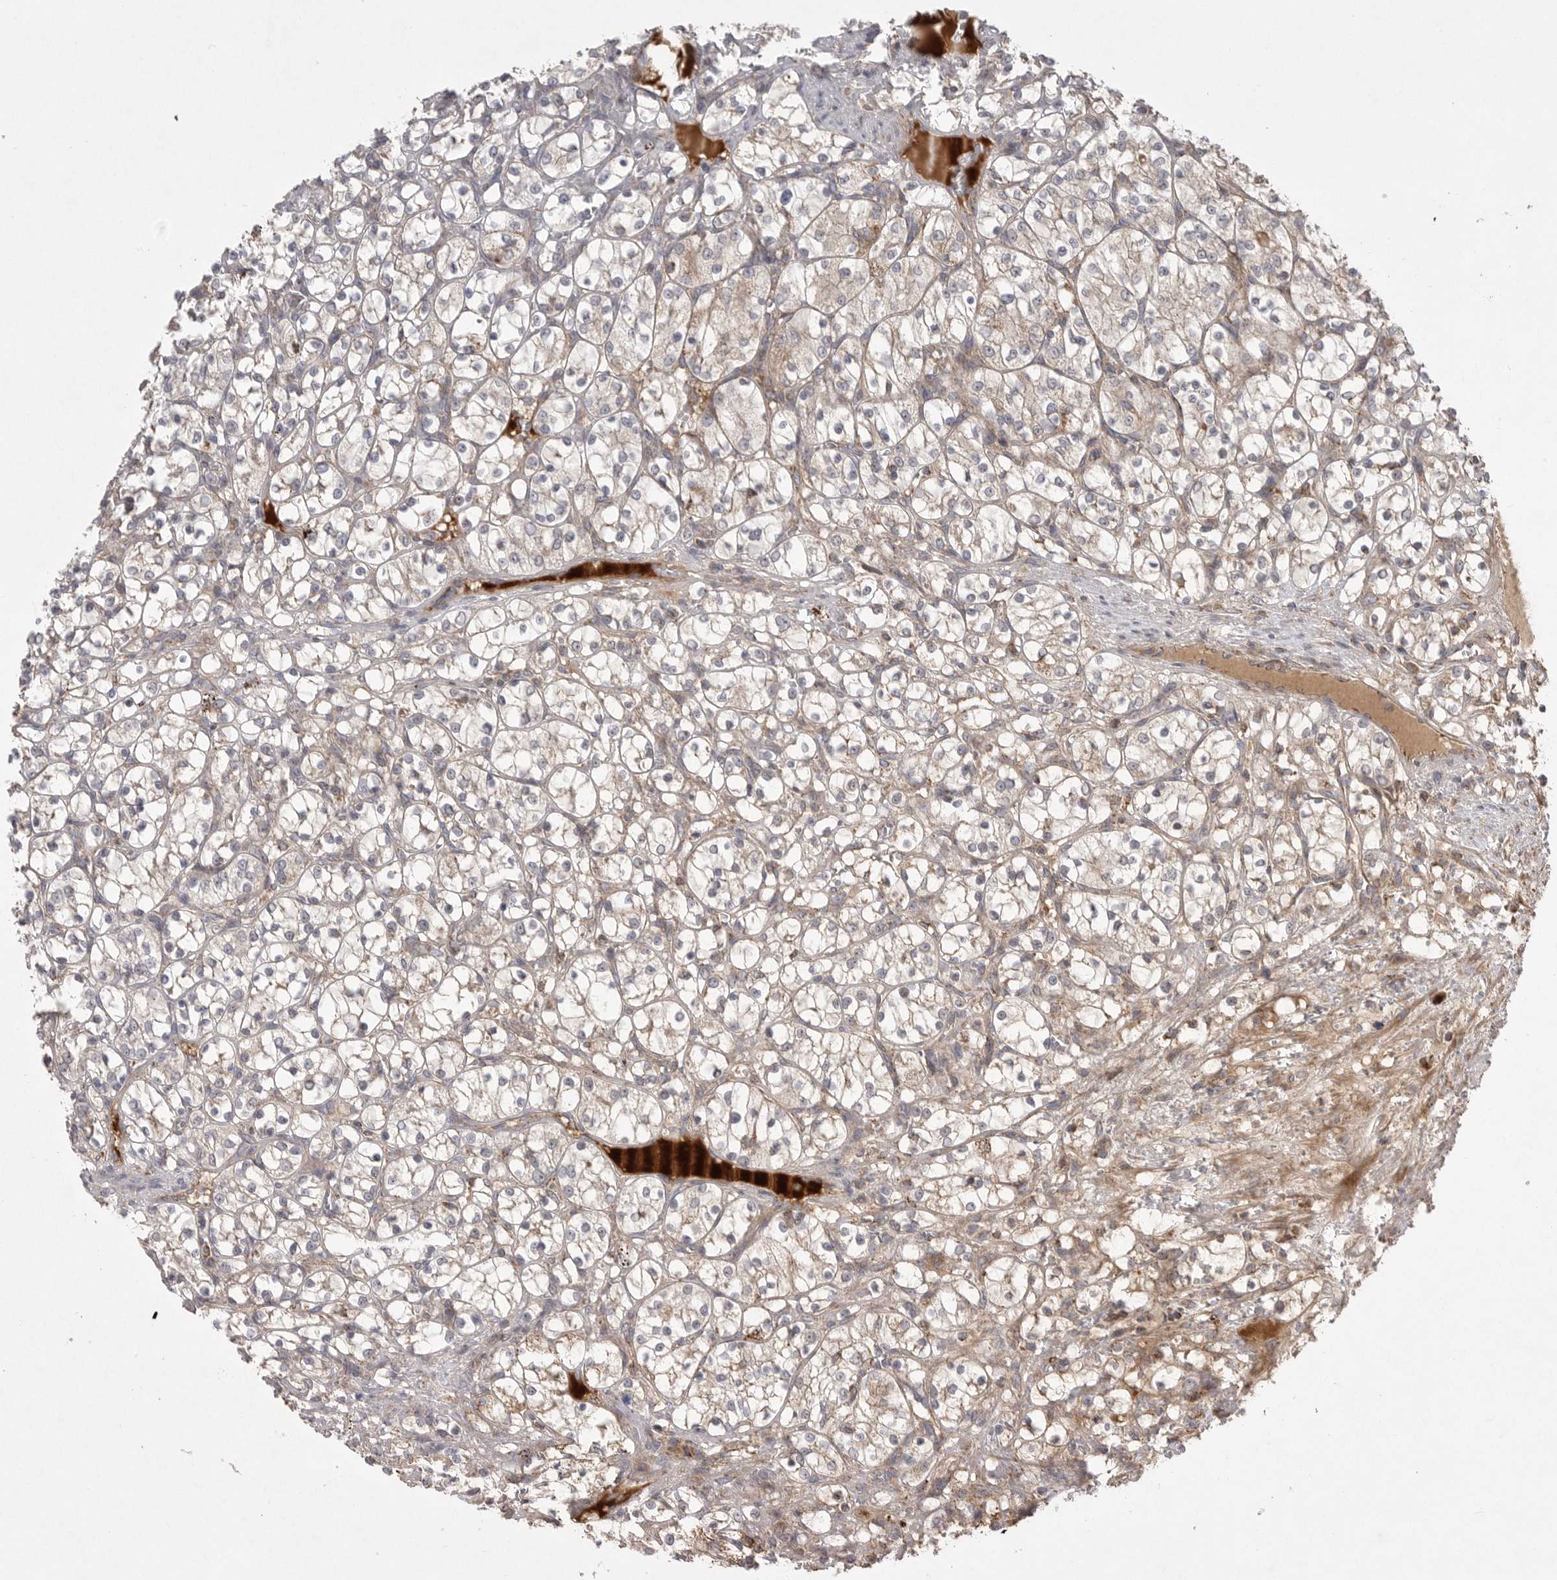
{"staining": {"intensity": "weak", "quantity": "25%-75%", "location": "cytoplasmic/membranous"}, "tissue": "renal cancer", "cell_type": "Tumor cells", "image_type": "cancer", "snomed": [{"axis": "morphology", "description": "Adenocarcinoma, NOS"}, {"axis": "topography", "description": "Kidney"}], "caption": "The image displays a brown stain indicating the presence of a protein in the cytoplasmic/membranous of tumor cells in renal cancer.", "gene": "KYAT3", "patient": {"sex": "female", "age": 69}}